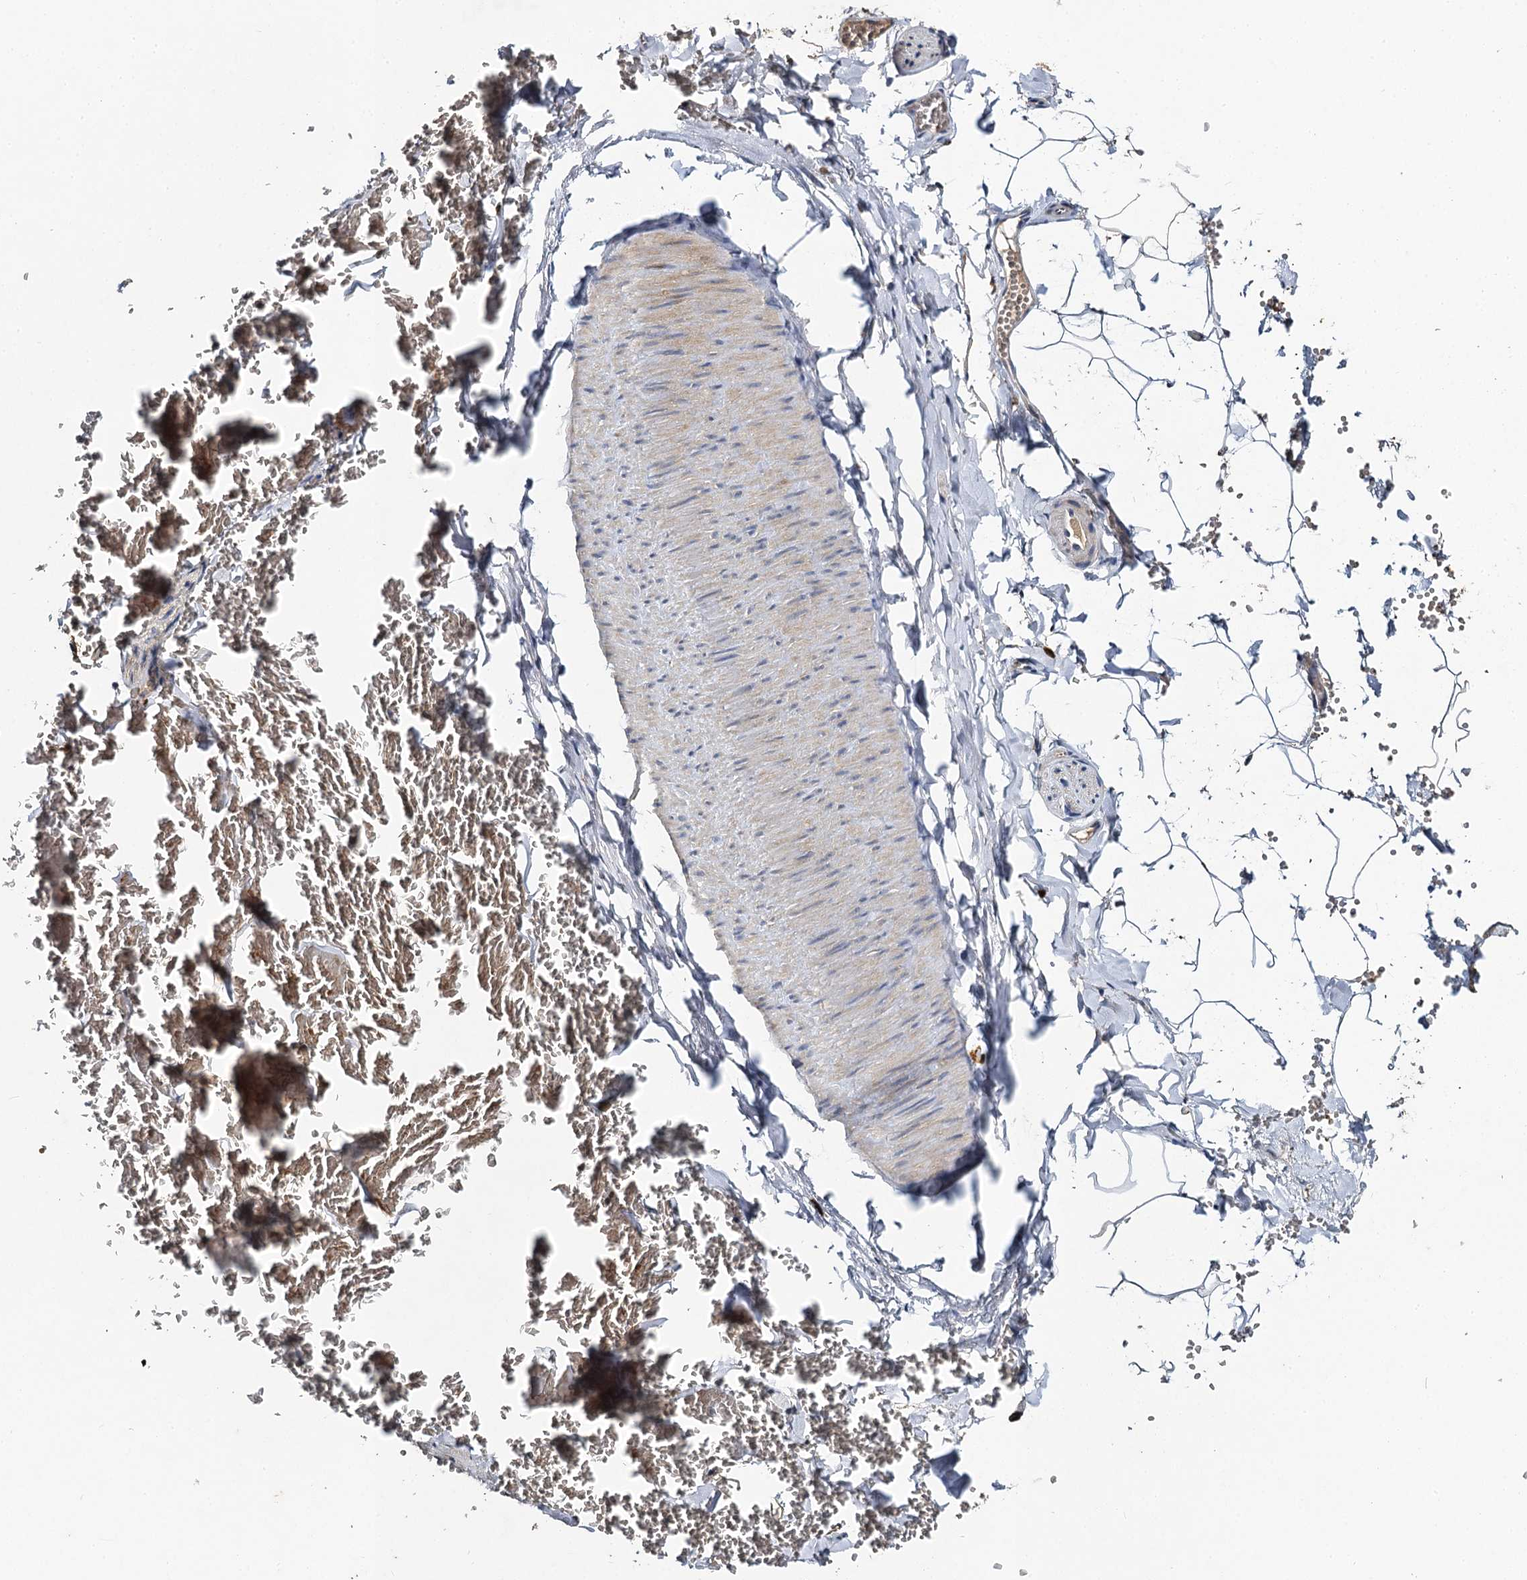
{"staining": {"intensity": "negative", "quantity": "none", "location": "none"}, "tissue": "adipose tissue", "cell_type": "Adipocytes", "image_type": "normal", "snomed": [{"axis": "morphology", "description": "Normal tissue, NOS"}, {"axis": "topography", "description": "Gallbladder"}, {"axis": "topography", "description": "Peripheral nerve tissue"}], "caption": "The immunohistochemistry (IHC) photomicrograph has no significant positivity in adipocytes of adipose tissue.", "gene": "SLC11A2", "patient": {"sex": "male", "age": 38}}